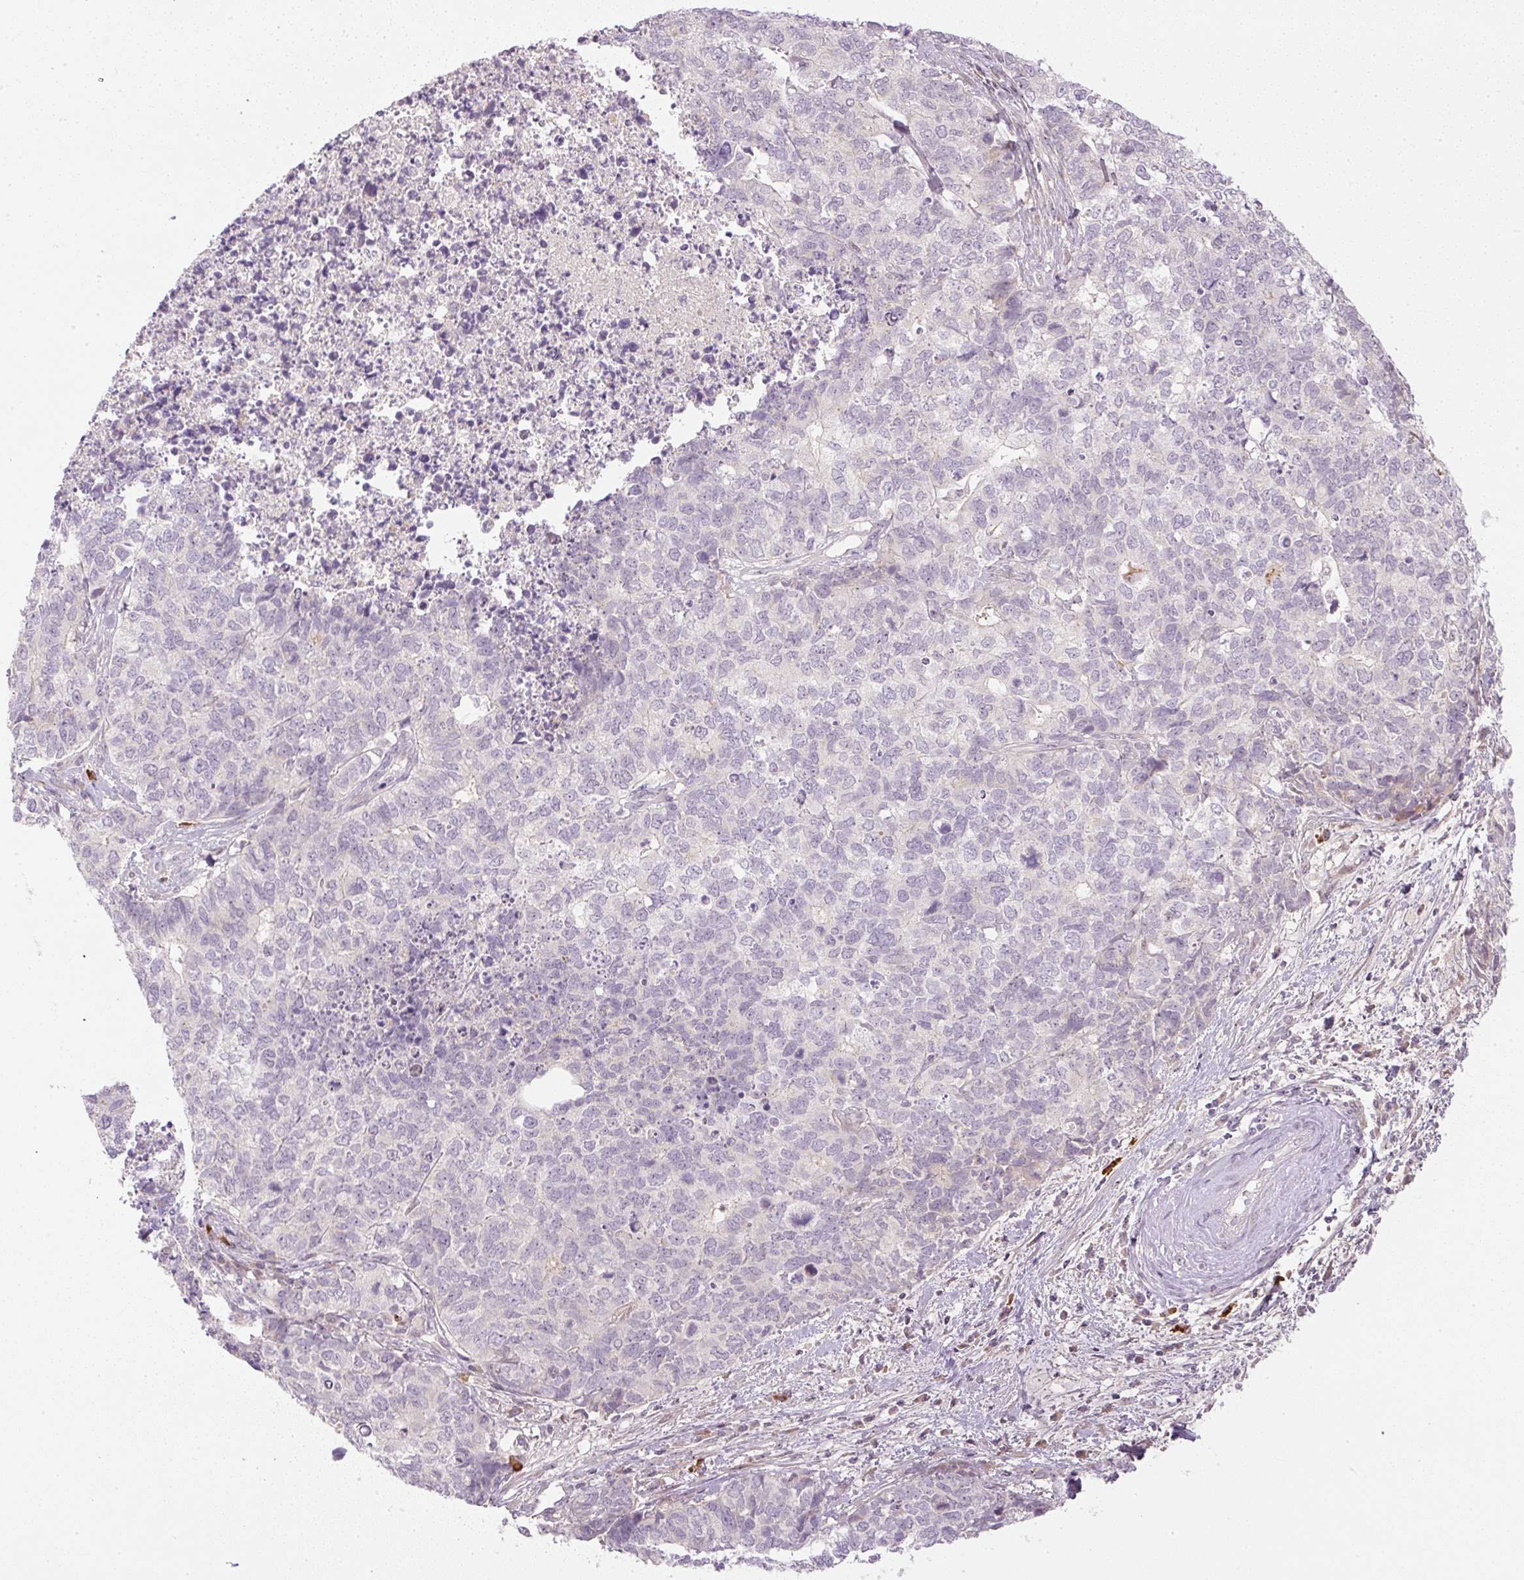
{"staining": {"intensity": "negative", "quantity": "none", "location": "none"}, "tissue": "cervical cancer", "cell_type": "Tumor cells", "image_type": "cancer", "snomed": [{"axis": "morphology", "description": "Squamous cell carcinoma, NOS"}, {"axis": "topography", "description": "Cervix"}], "caption": "There is no significant staining in tumor cells of cervical cancer.", "gene": "AAR2", "patient": {"sex": "female", "age": 63}}